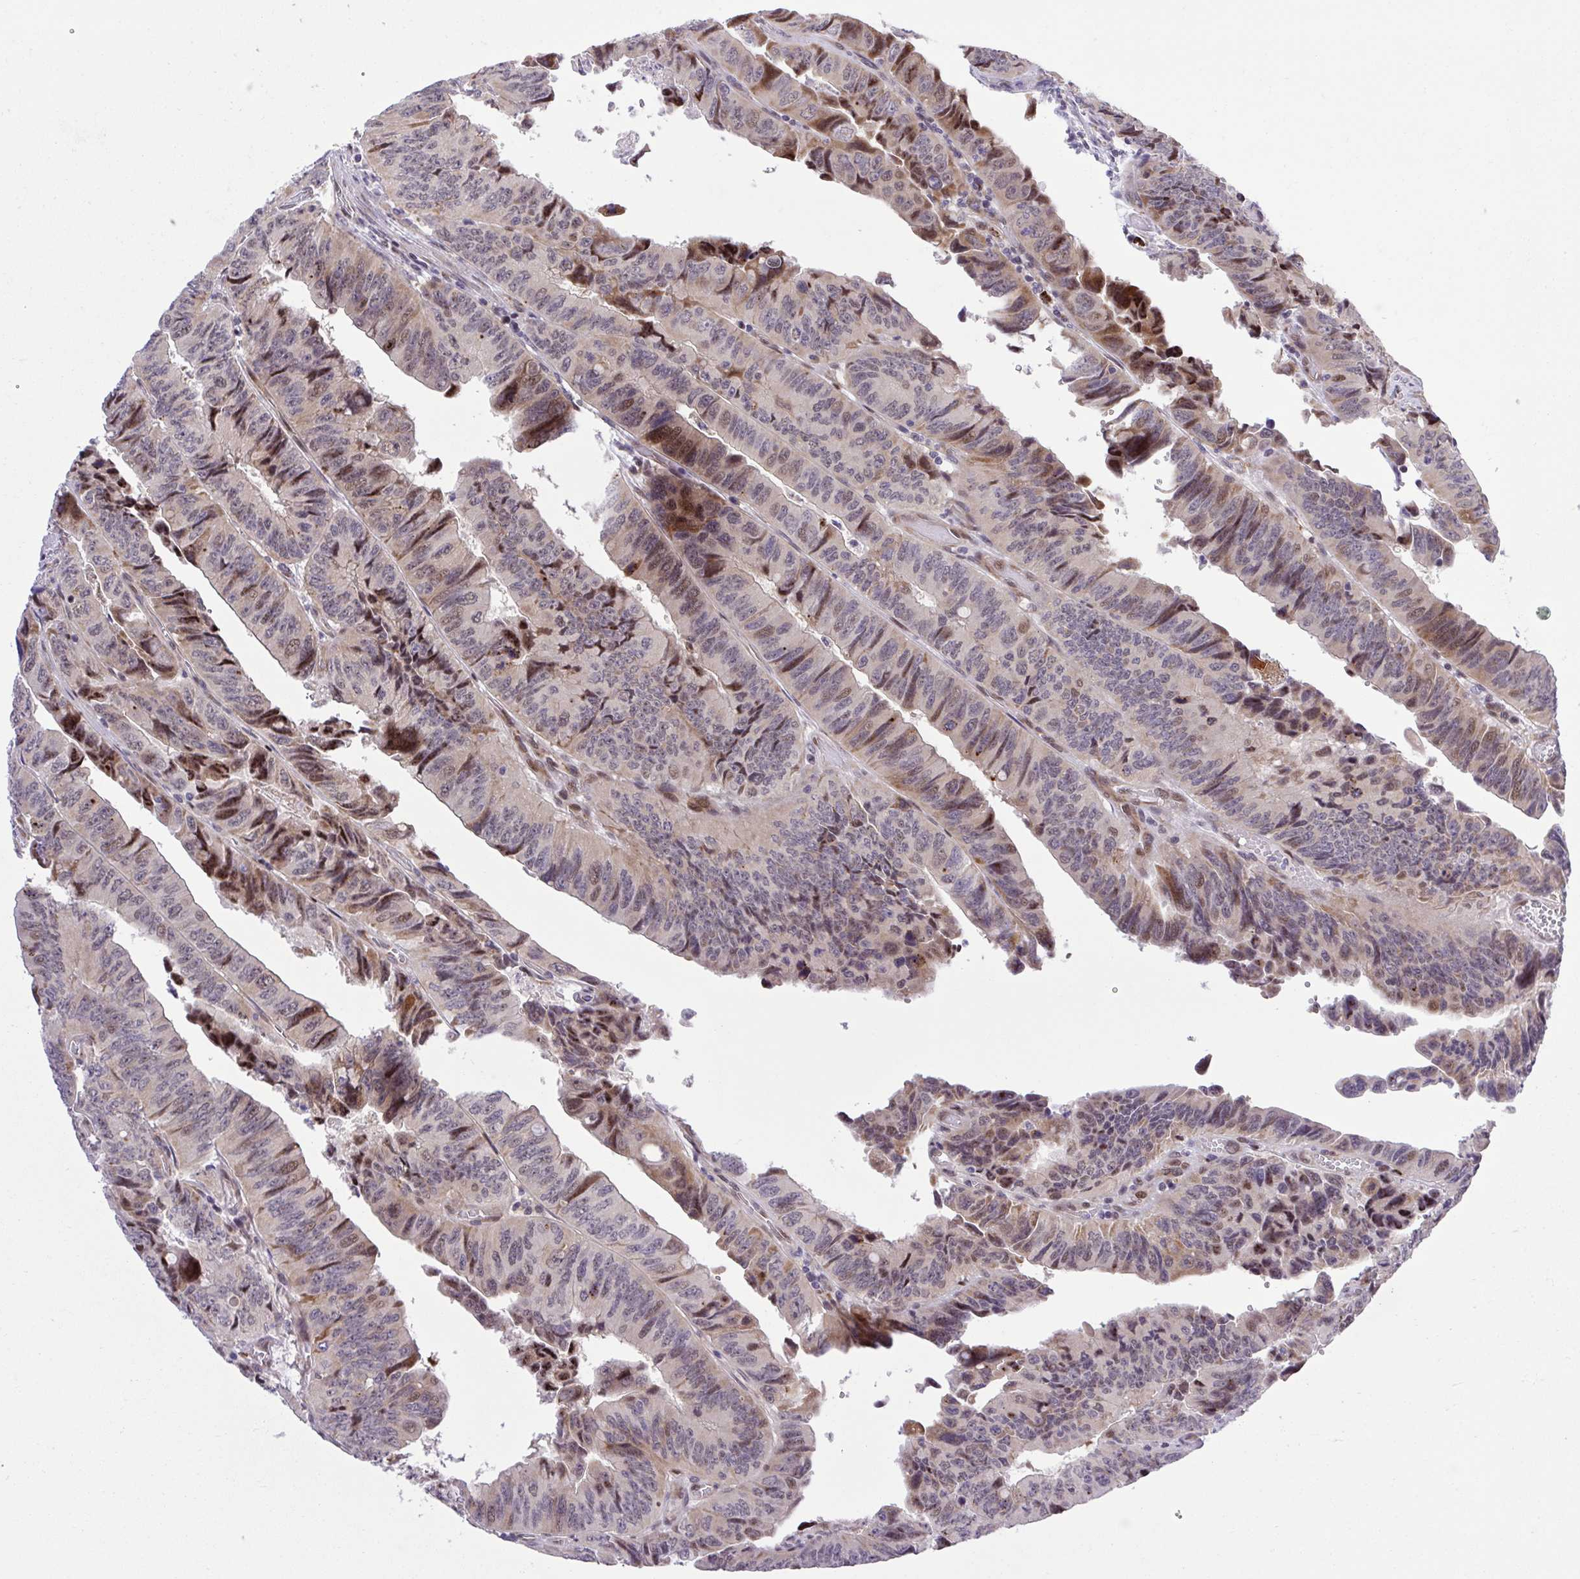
{"staining": {"intensity": "moderate", "quantity": "<25%", "location": "cytoplasmic/membranous,nuclear"}, "tissue": "colorectal cancer", "cell_type": "Tumor cells", "image_type": "cancer", "snomed": [{"axis": "morphology", "description": "Adenocarcinoma, NOS"}, {"axis": "topography", "description": "Colon"}], "caption": "Immunohistochemistry micrograph of colorectal cancer (adenocarcinoma) stained for a protein (brown), which demonstrates low levels of moderate cytoplasmic/membranous and nuclear staining in approximately <25% of tumor cells.", "gene": "ERG", "patient": {"sex": "female", "age": 84}}